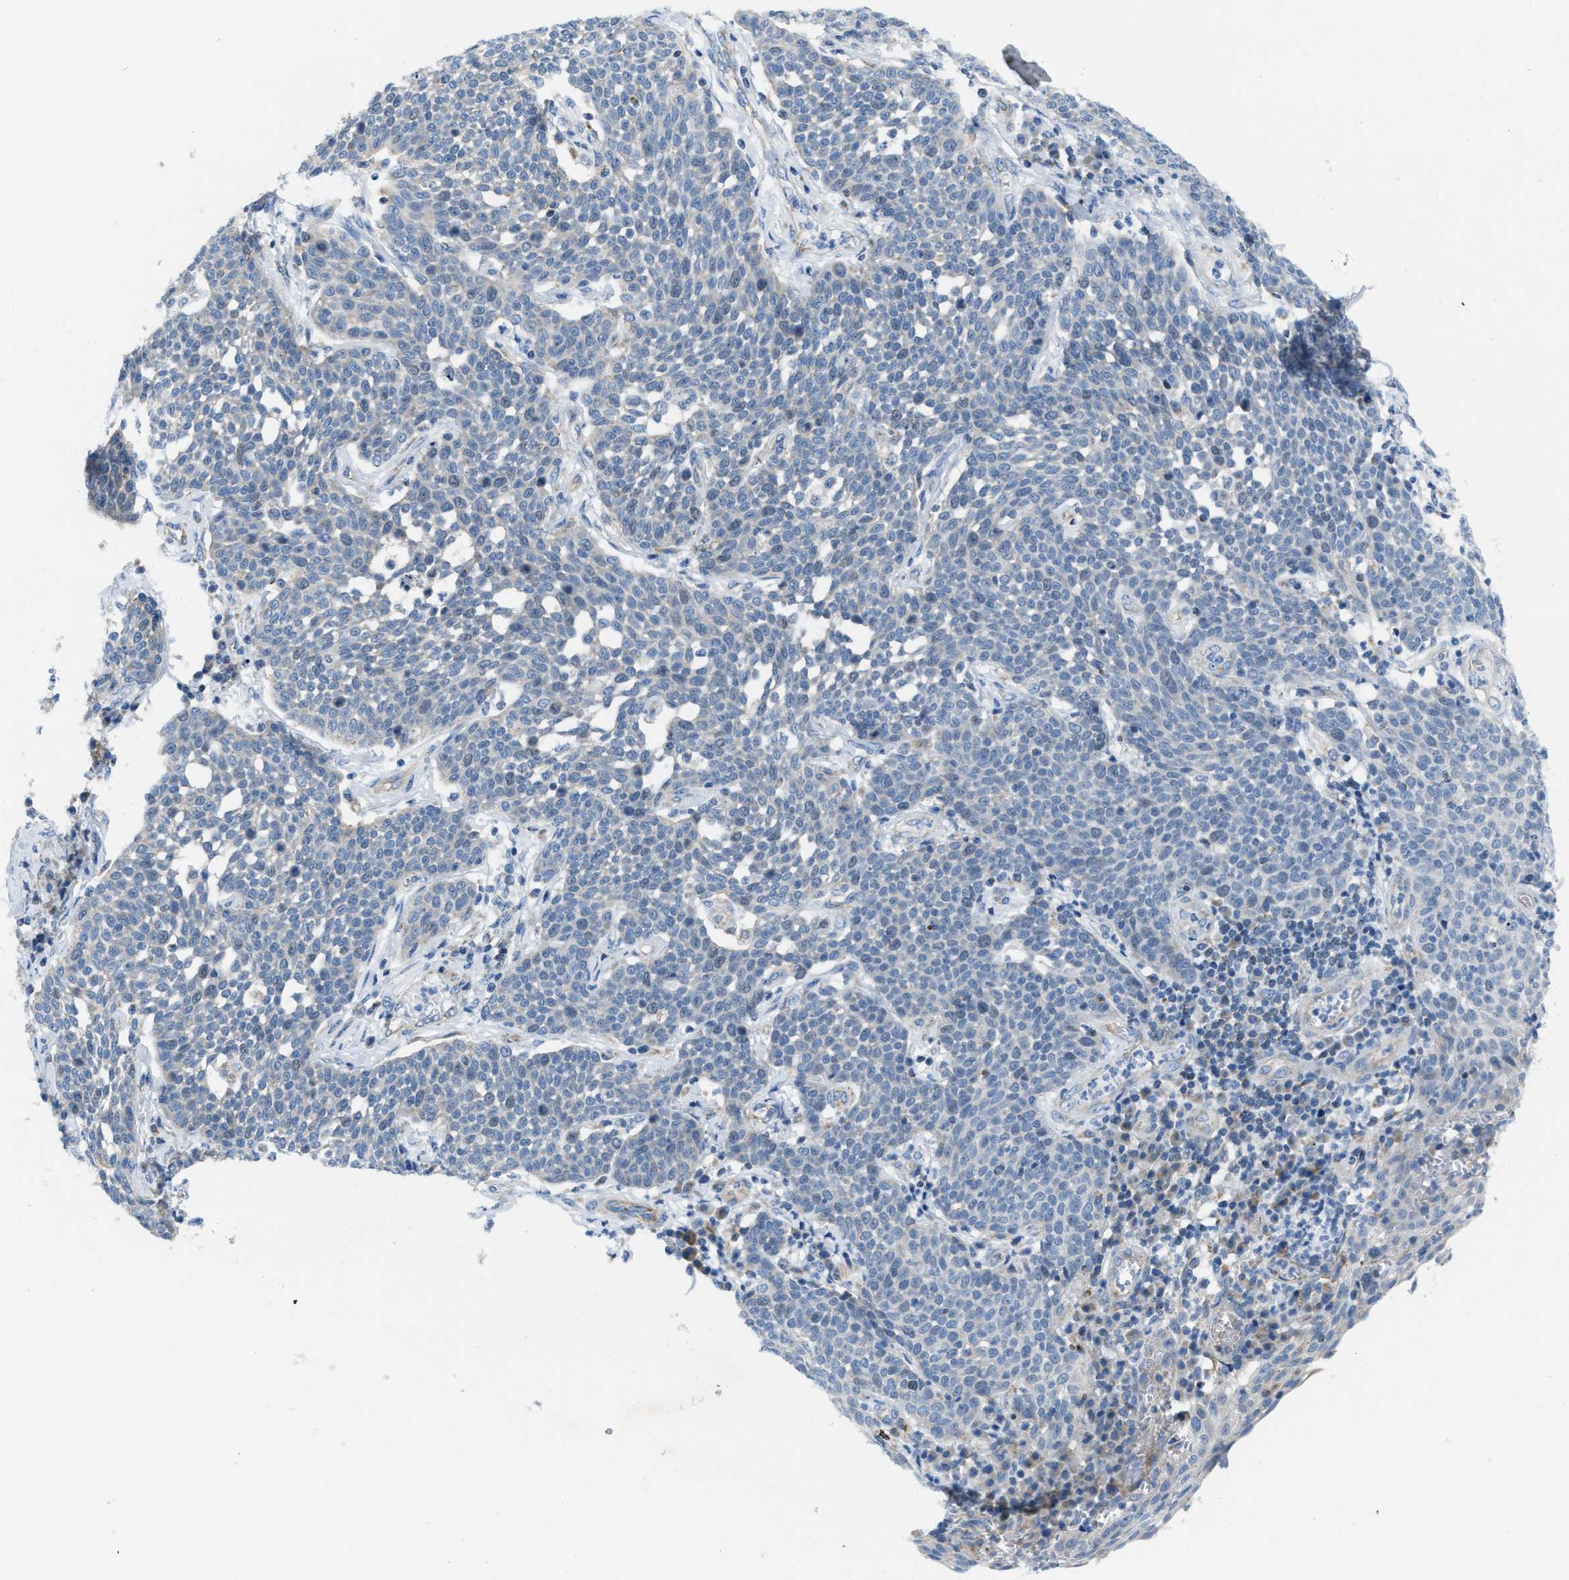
{"staining": {"intensity": "weak", "quantity": "<25%", "location": "cytoplasmic/membranous"}, "tissue": "cervical cancer", "cell_type": "Tumor cells", "image_type": "cancer", "snomed": [{"axis": "morphology", "description": "Squamous cell carcinoma, NOS"}, {"axis": "topography", "description": "Cervix"}], "caption": "This photomicrograph is of cervical cancer (squamous cell carcinoma) stained with IHC to label a protein in brown with the nuclei are counter-stained blue. There is no positivity in tumor cells. The staining is performed using DAB brown chromogen with nuclei counter-stained in using hematoxylin.", "gene": "JADE1", "patient": {"sex": "female", "age": 34}}